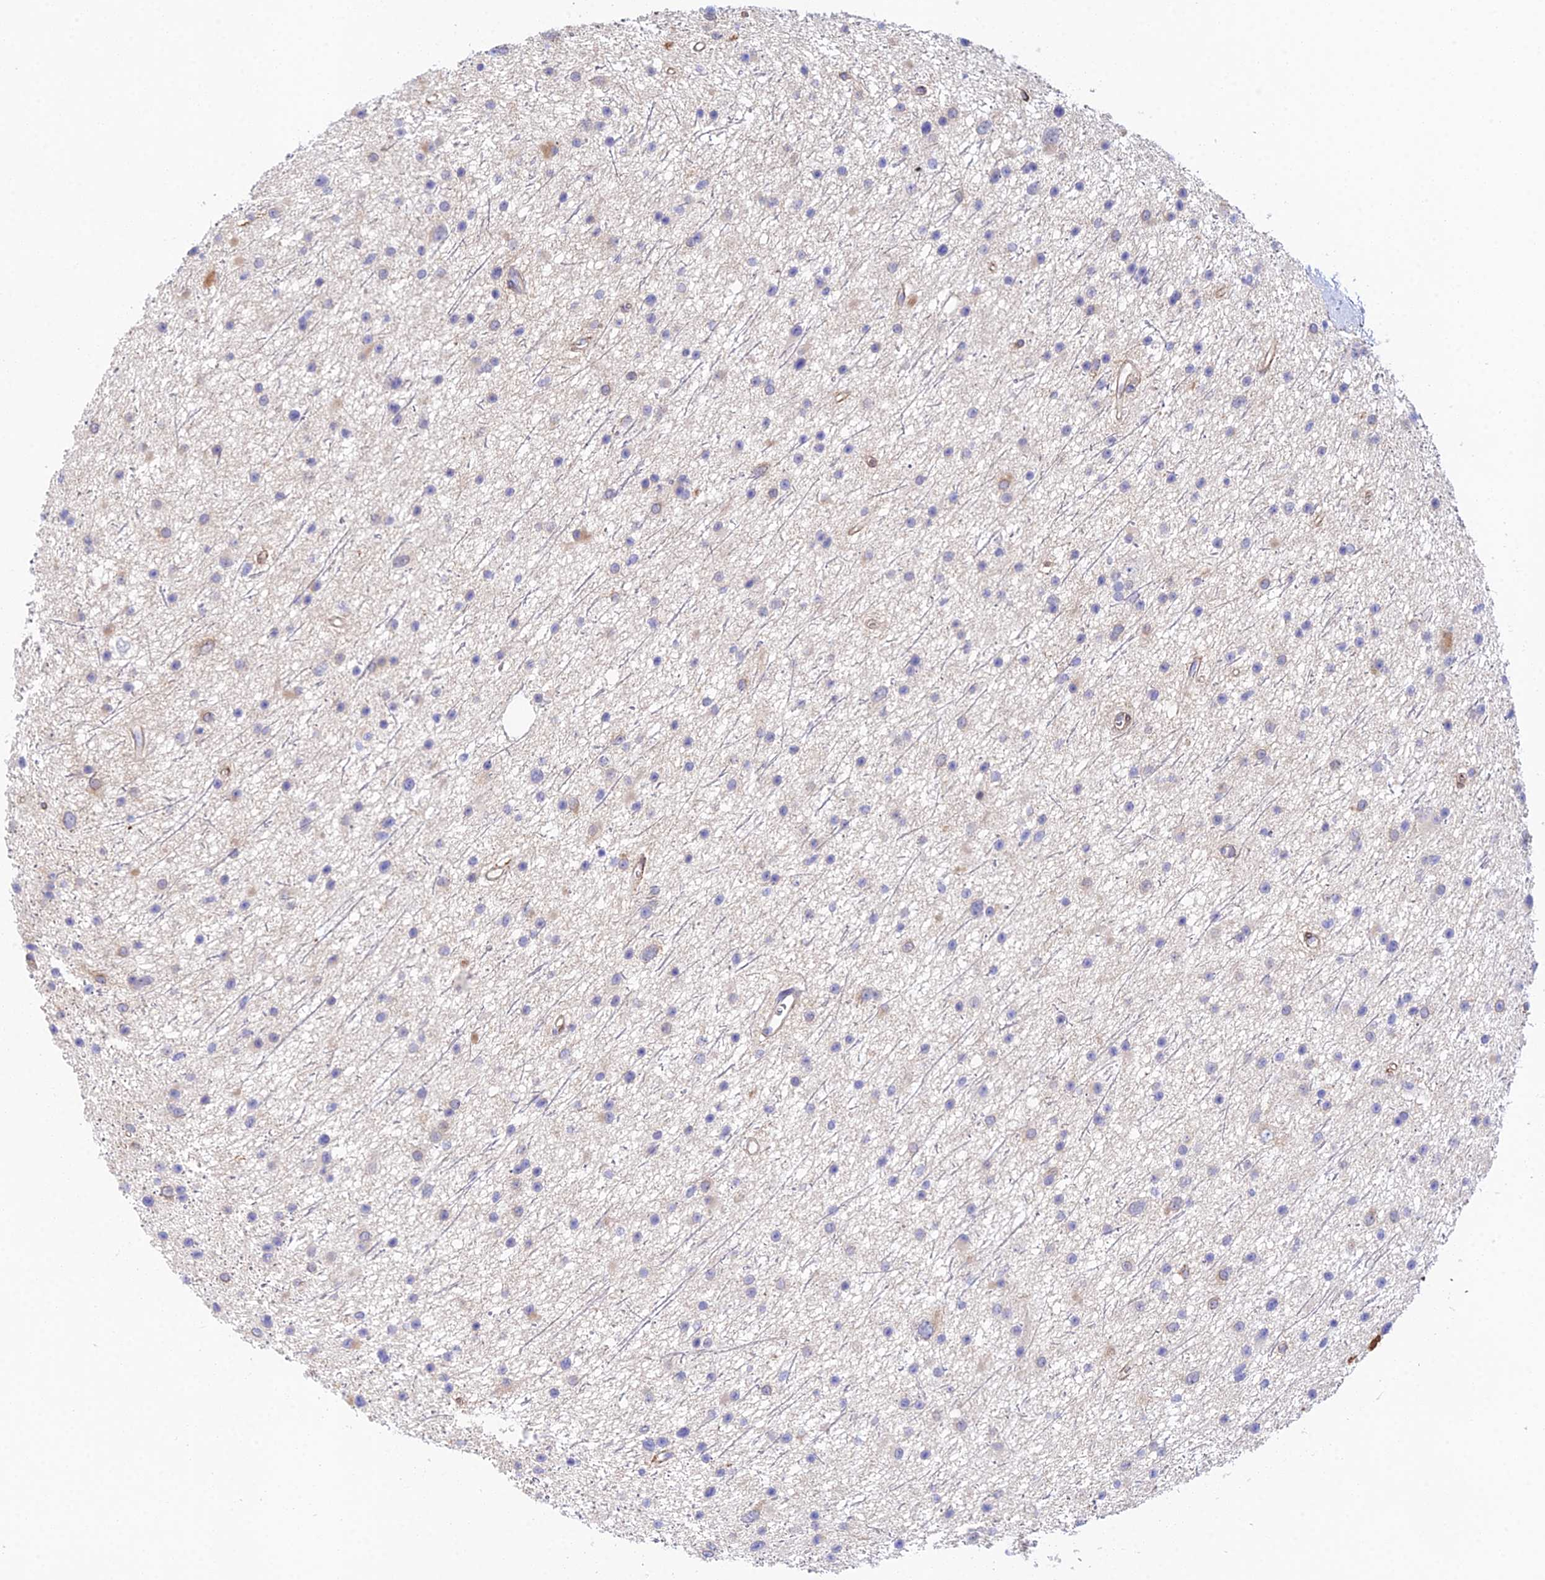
{"staining": {"intensity": "negative", "quantity": "none", "location": "none"}, "tissue": "glioma", "cell_type": "Tumor cells", "image_type": "cancer", "snomed": [{"axis": "morphology", "description": "Glioma, malignant, Low grade"}, {"axis": "topography", "description": "Cerebral cortex"}], "caption": "A high-resolution photomicrograph shows immunohistochemistry (IHC) staining of glioma, which demonstrates no significant expression in tumor cells.", "gene": "MXRA7", "patient": {"sex": "female", "age": 39}}